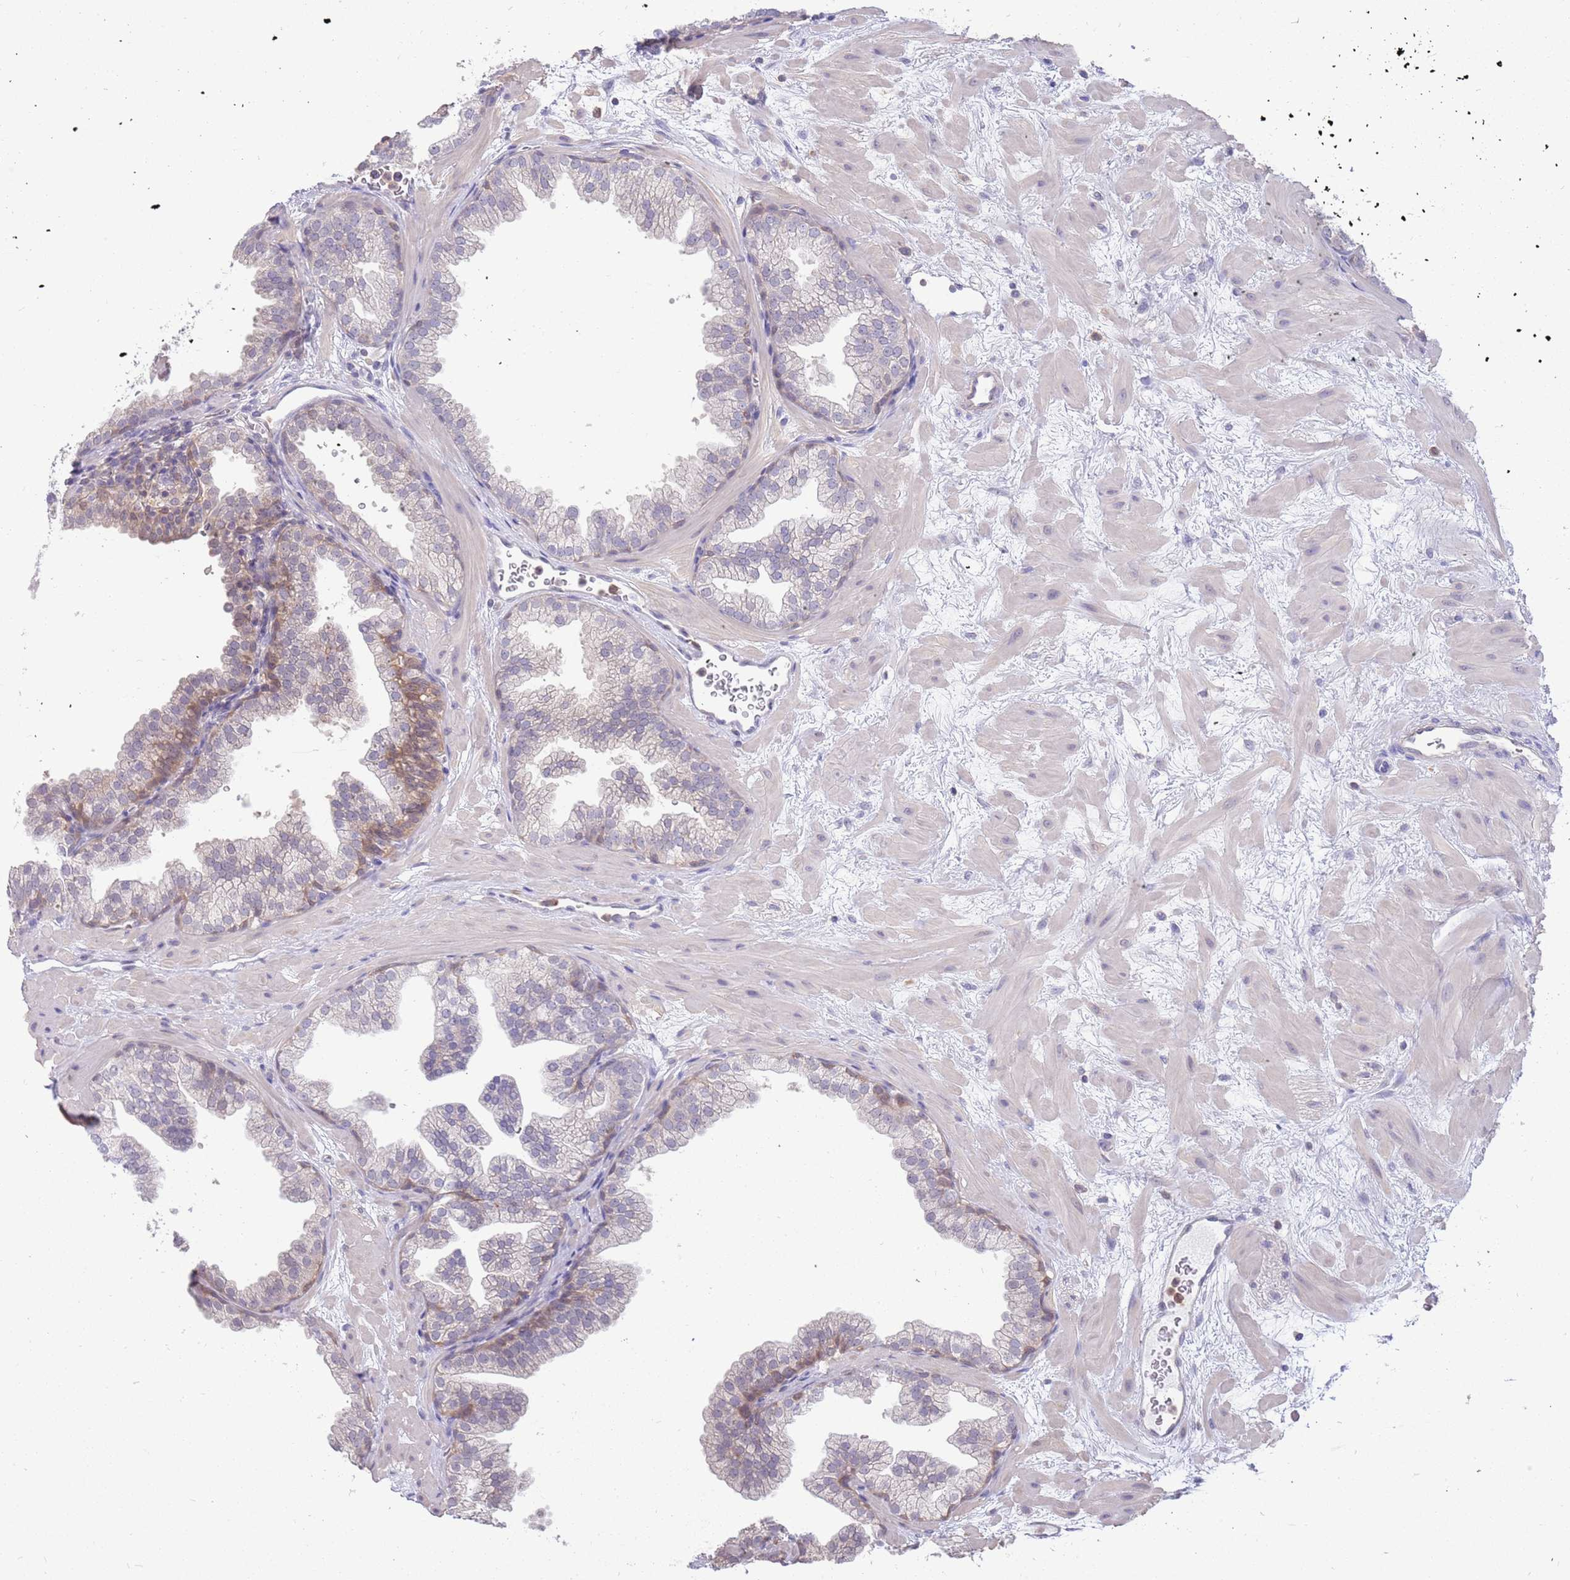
{"staining": {"intensity": "moderate", "quantity": "<25%", "location": "cytoplasmic/membranous"}, "tissue": "prostate", "cell_type": "Glandular cells", "image_type": "normal", "snomed": [{"axis": "morphology", "description": "Normal tissue, NOS"}, {"axis": "topography", "description": "Prostate"}], "caption": "Normal prostate demonstrates moderate cytoplasmic/membranous expression in about <25% of glandular cells The protein is stained brown, and the nuclei are stained in blue (DAB IHC with brightfield microscopy, high magnification)..", "gene": "AP5S1", "patient": {"sex": "male", "age": 37}}